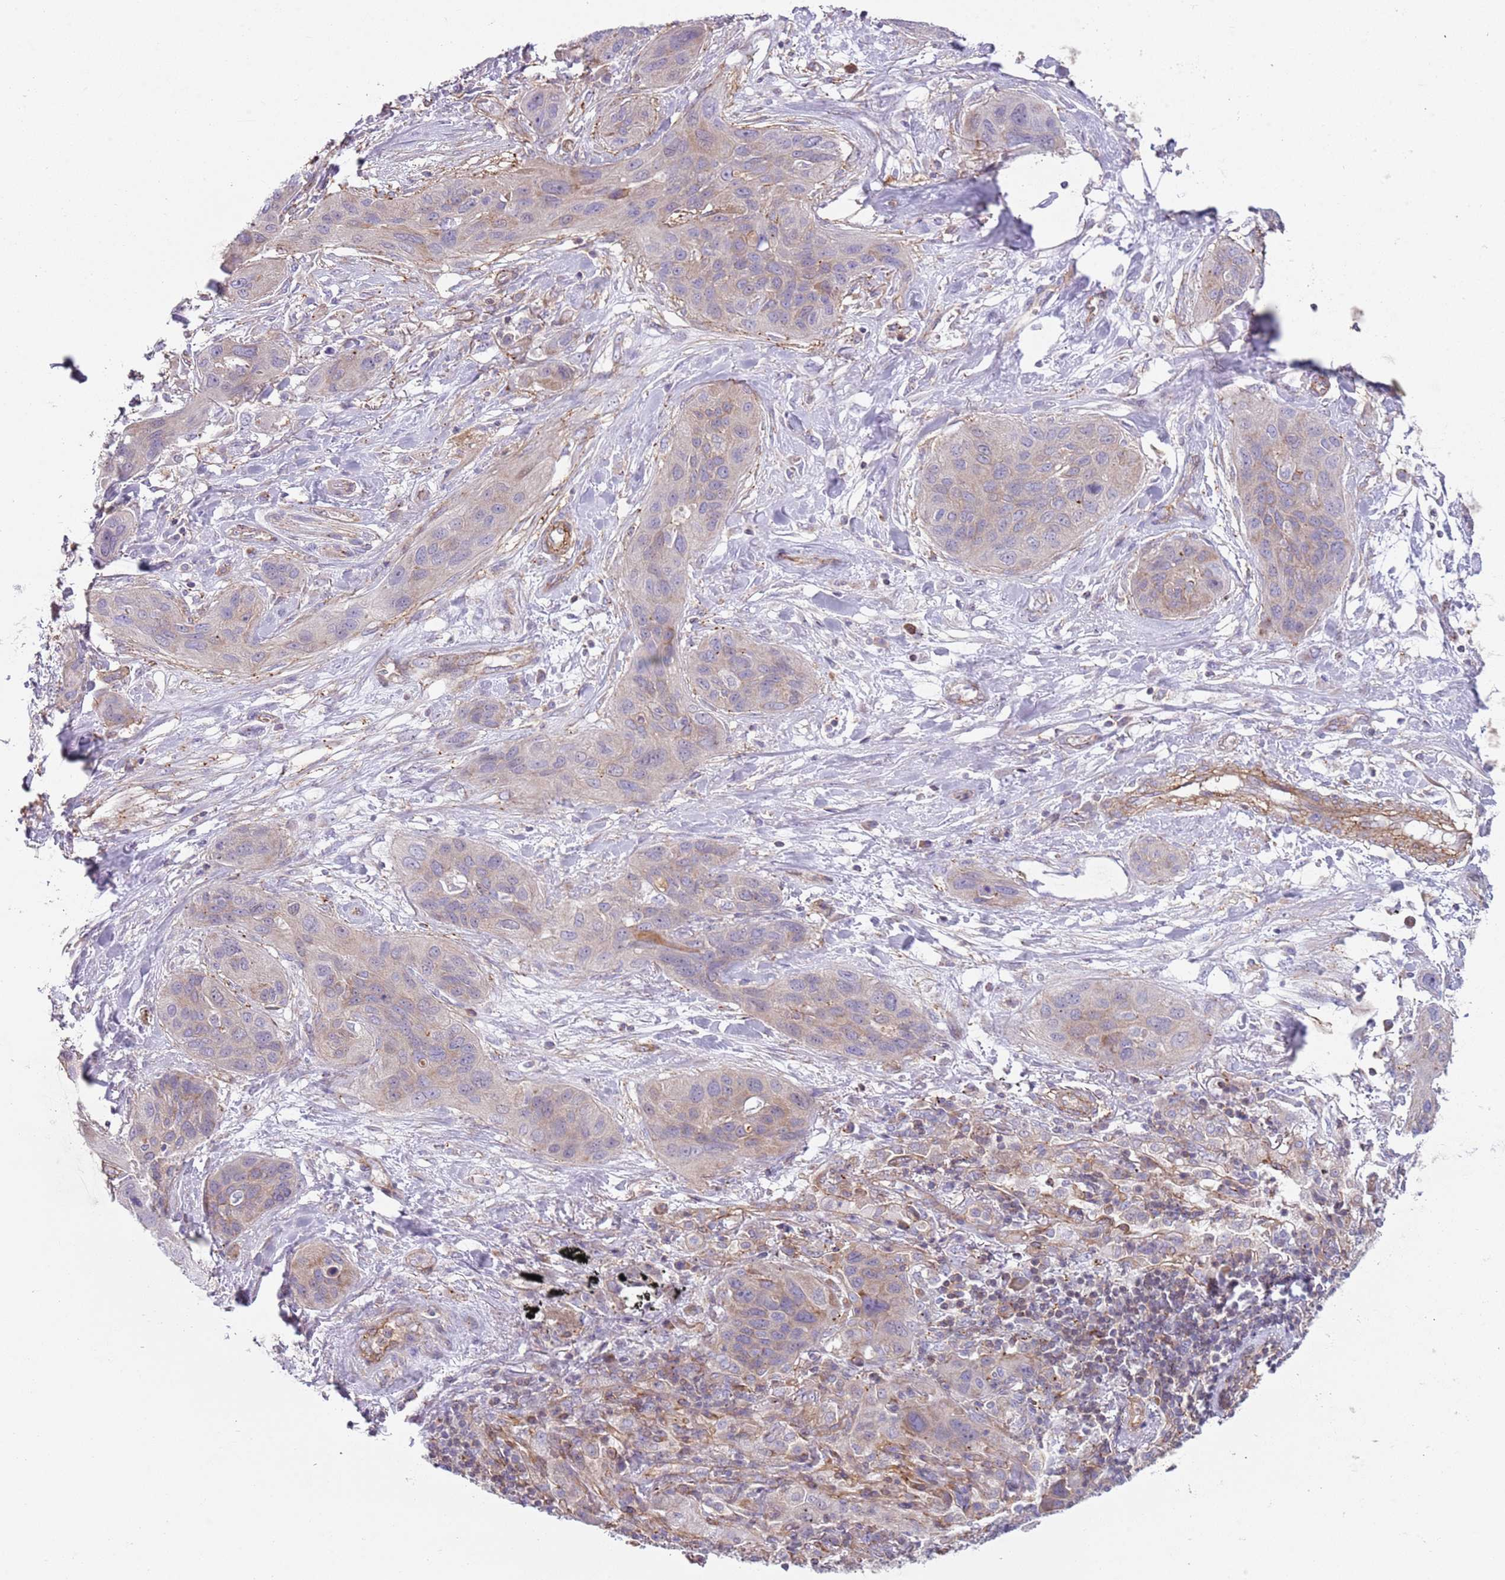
{"staining": {"intensity": "negative", "quantity": "none", "location": "none"}, "tissue": "lung cancer", "cell_type": "Tumor cells", "image_type": "cancer", "snomed": [{"axis": "morphology", "description": "Squamous cell carcinoma, NOS"}, {"axis": "topography", "description": "Lung"}], "caption": "Immunohistochemical staining of human lung cancer (squamous cell carcinoma) reveals no significant positivity in tumor cells.", "gene": "GNAI3", "patient": {"sex": "female", "age": 70}}